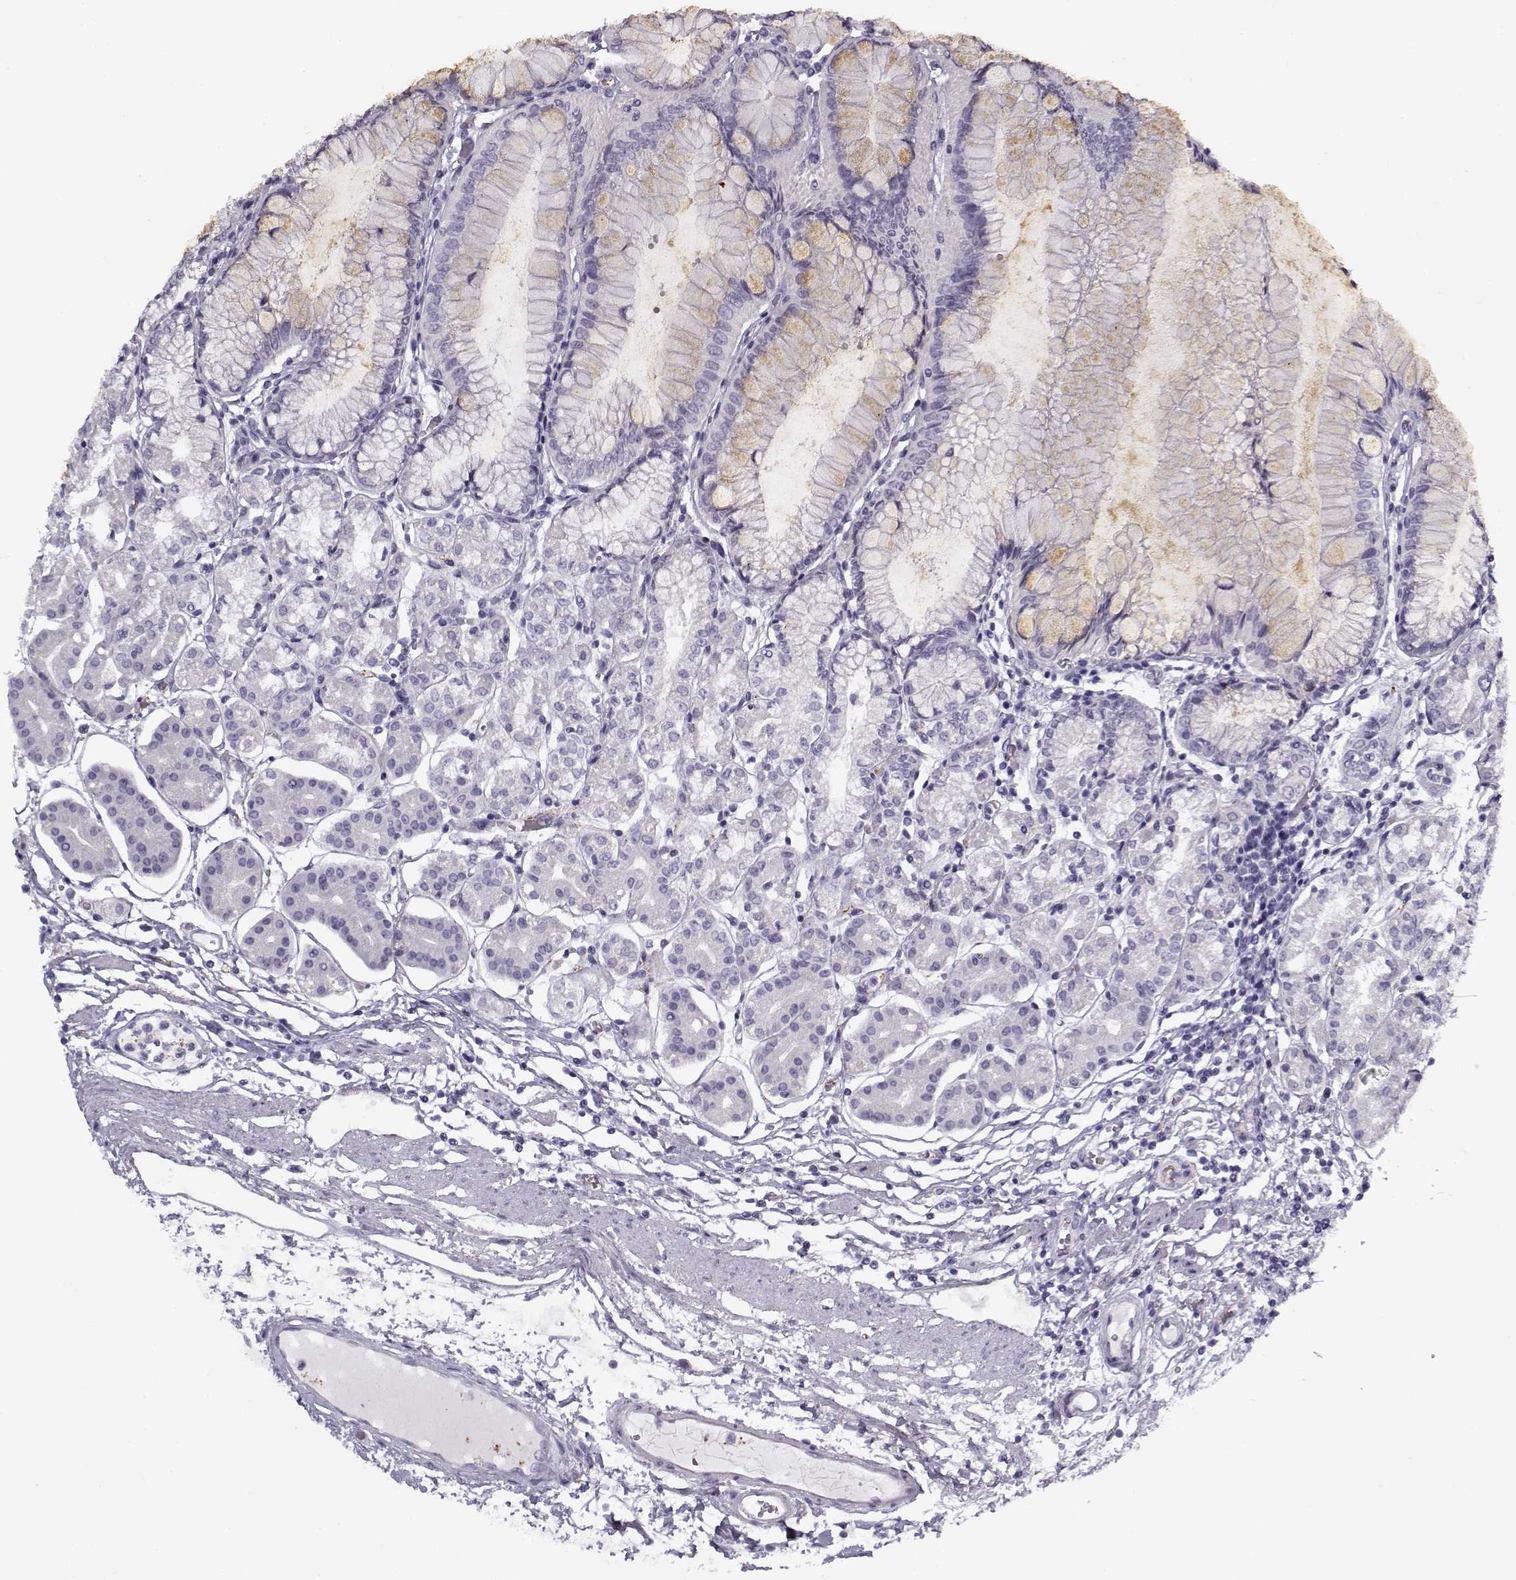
{"staining": {"intensity": "negative", "quantity": "none", "location": "none"}, "tissue": "stomach", "cell_type": "Glandular cells", "image_type": "normal", "snomed": [{"axis": "morphology", "description": "Normal tissue, NOS"}, {"axis": "topography", "description": "Skeletal muscle"}, {"axis": "topography", "description": "Stomach"}], "caption": "Glandular cells show no significant protein staining in benign stomach. (DAB (3,3'-diaminobenzidine) IHC visualized using brightfield microscopy, high magnification).", "gene": "SNCA", "patient": {"sex": "female", "age": 57}}